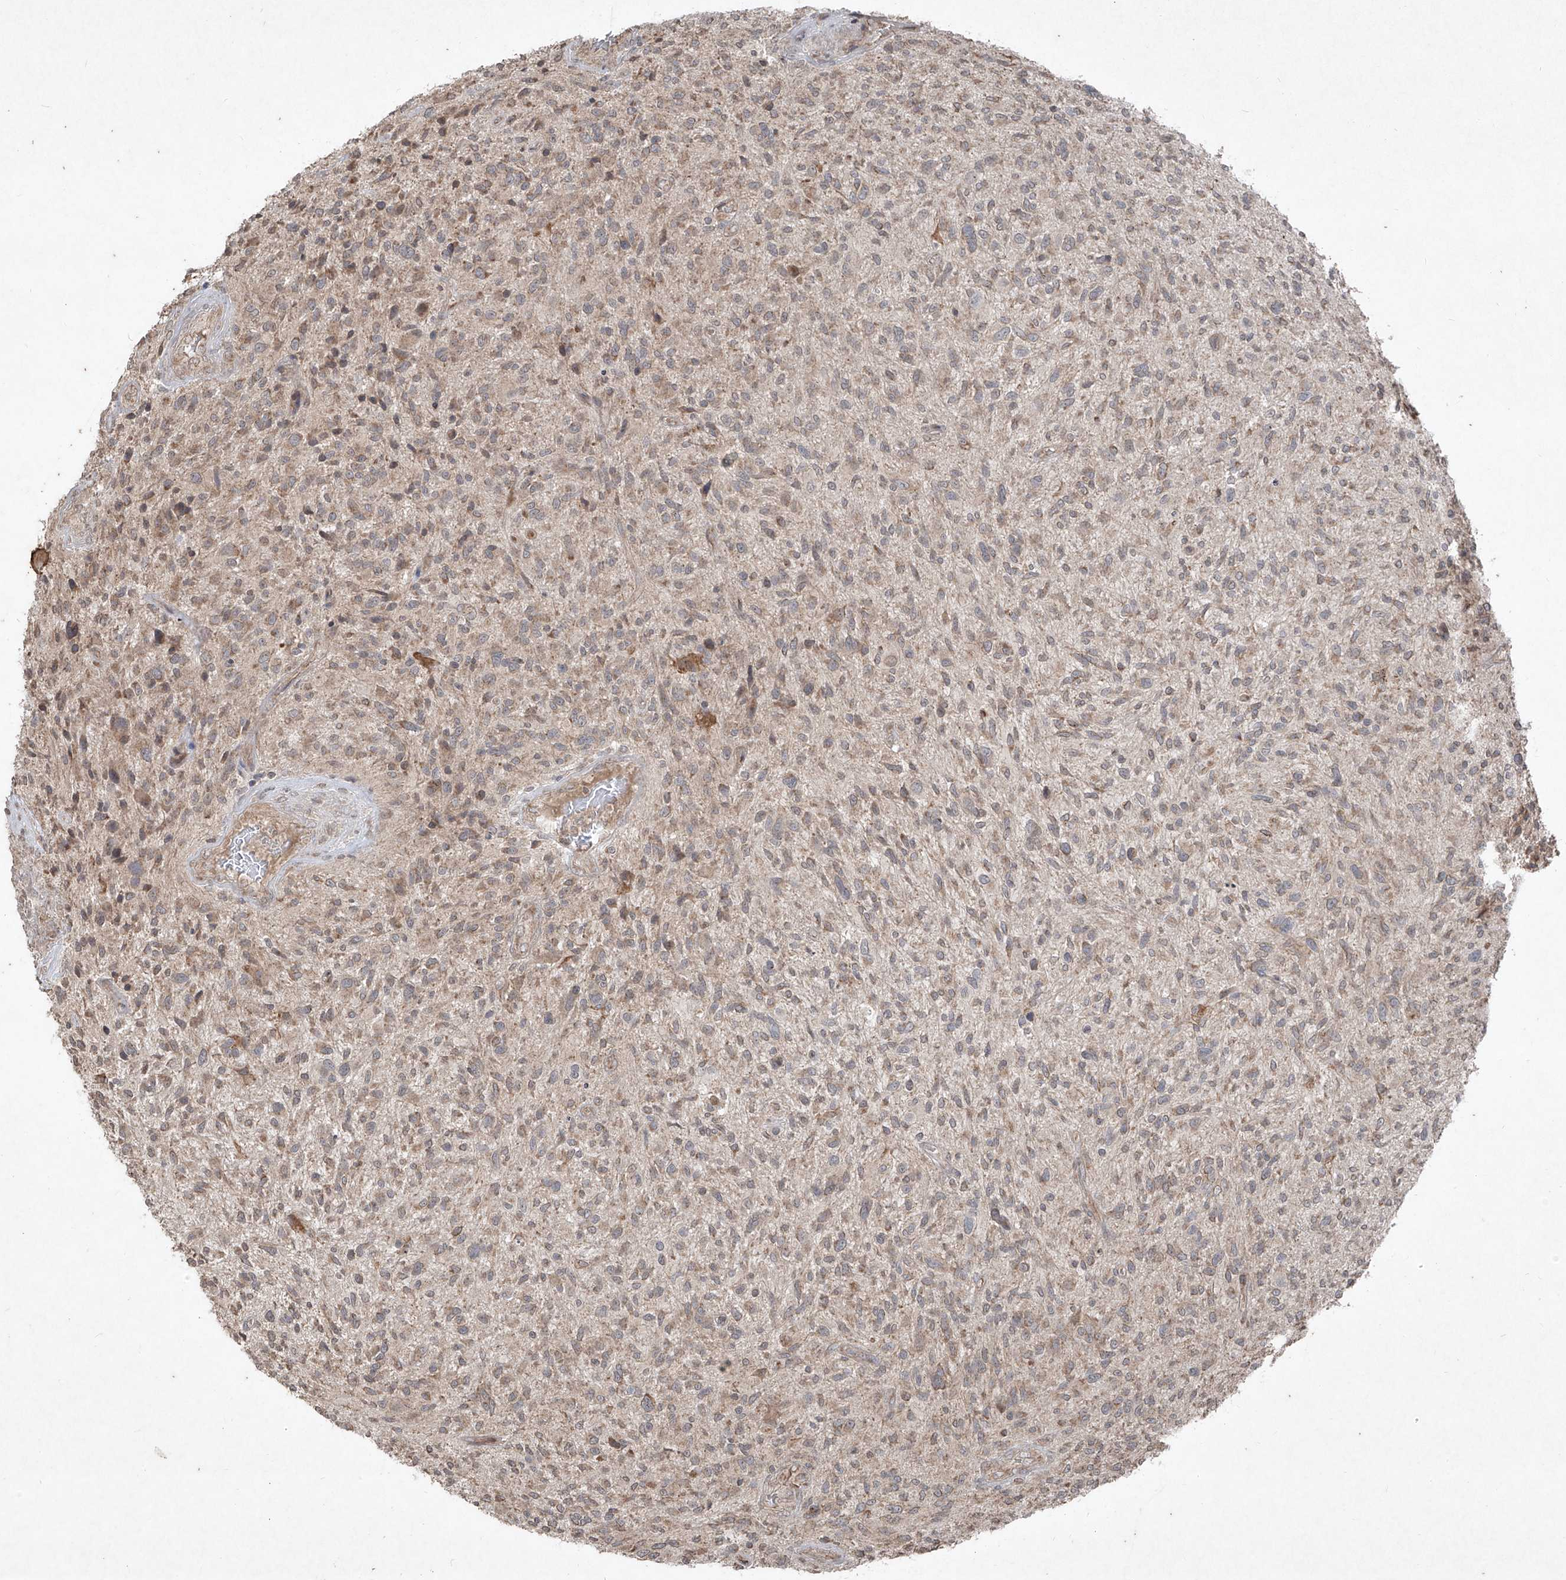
{"staining": {"intensity": "weak", "quantity": "25%-75%", "location": "cytoplasmic/membranous"}, "tissue": "glioma", "cell_type": "Tumor cells", "image_type": "cancer", "snomed": [{"axis": "morphology", "description": "Glioma, malignant, High grade"}, {"axis": "topography", "description": "Brain"}], "caption": "There is low levels of weak cytoplasmic/membranous staining in tumor cells of malignant glioma (high-grade), as demonstrated by immunohistochemical staining (brown color).", "gene": "ABCD3", "patient": {"sex": "male", "age": 47}}